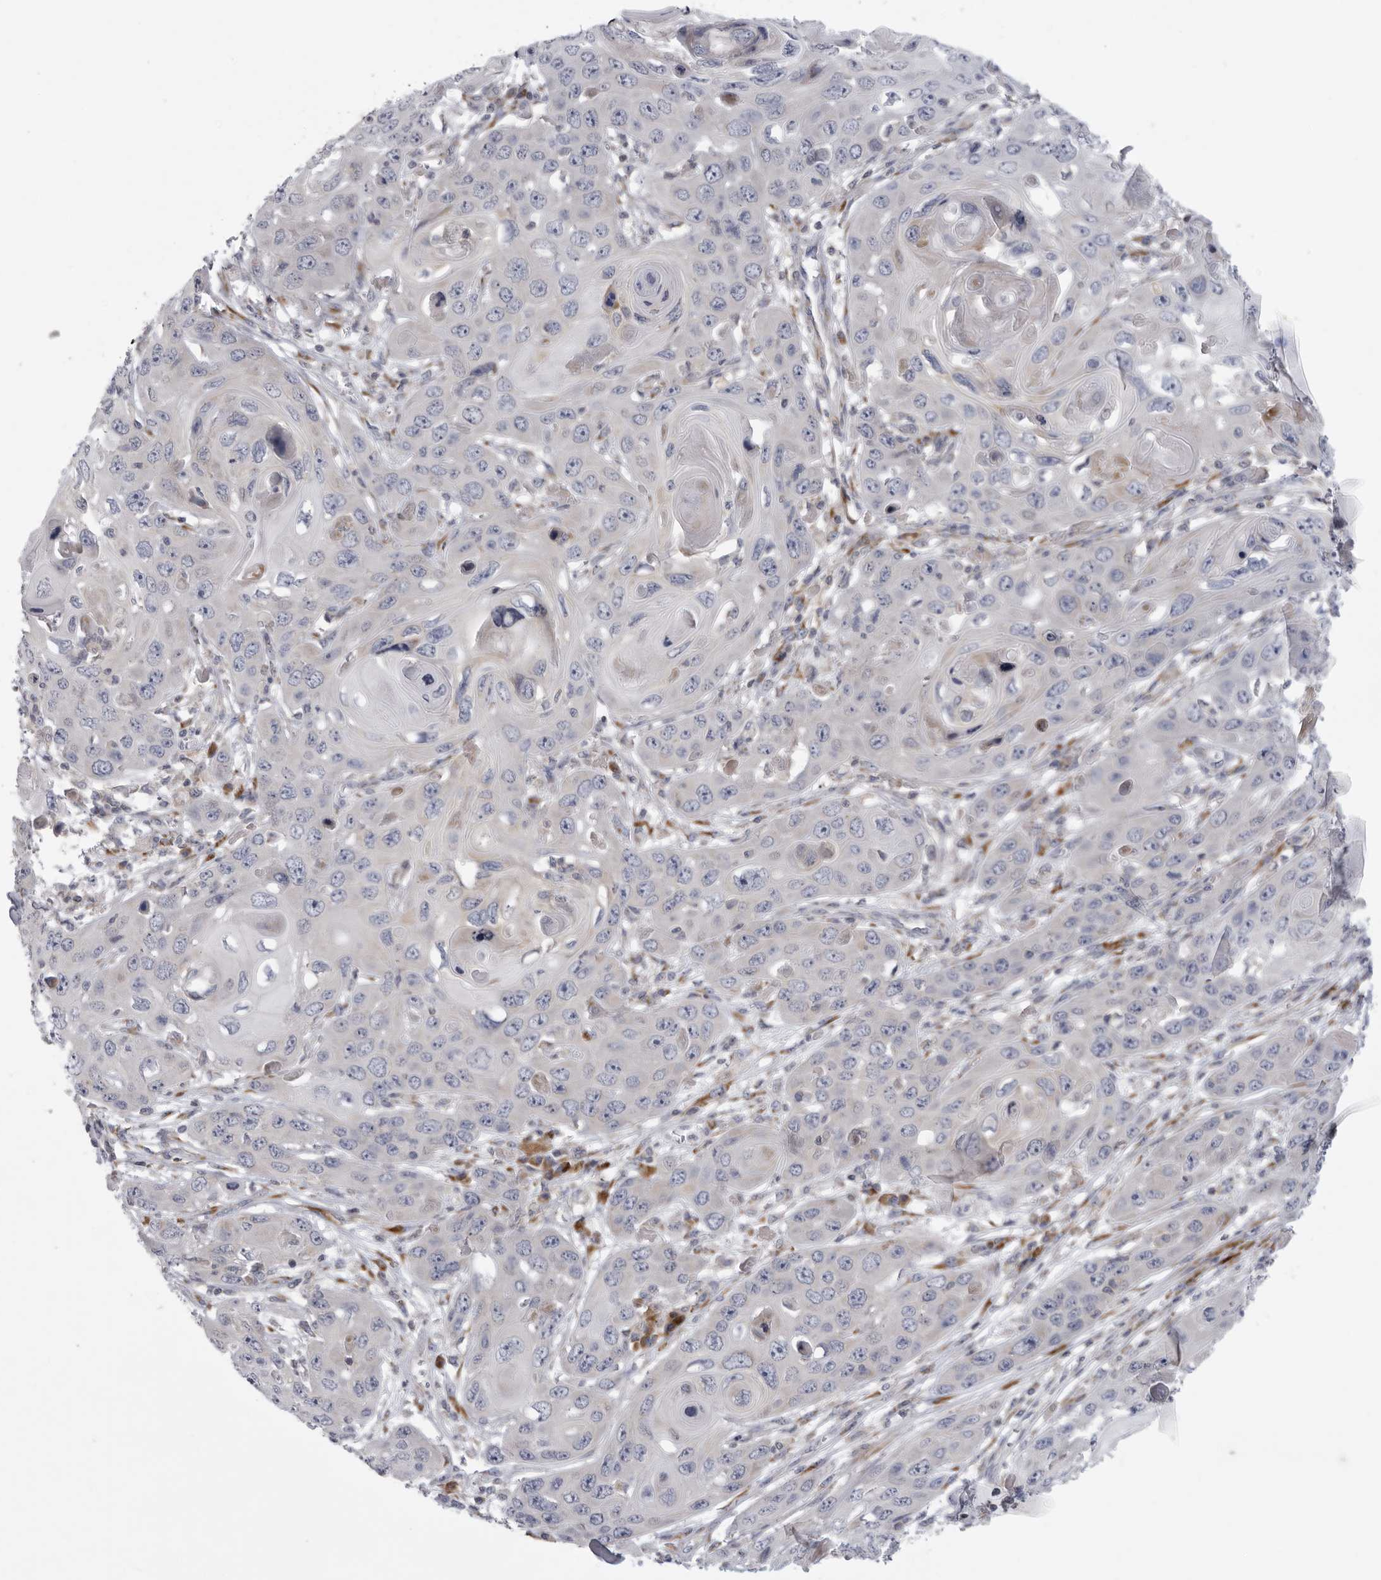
{"staining": {"intensity": "negative", "quantity": "none", "location": "none"}, "tissue": "skin cancer", "cell_type": "Tumor cells", "image_type": "cancer", "snomed": [{"axis": "morphology", "description": "Squamous cell carcinoma, NOS"}, {"axis": "topography", "description": "Skin"}], "caption": "Micrograph shows no protein positivity in tumor cells of squamous cell carcinoma (skin) tissue. (Stains: DAB (3,3'-diaminobenzidine) immunohistochemistry with hematoxylin counter stain, Microscopy: brightfield microscopy at high magnification).", "gene": "USP24", "patient": {"sex": "male", "age": 55}}